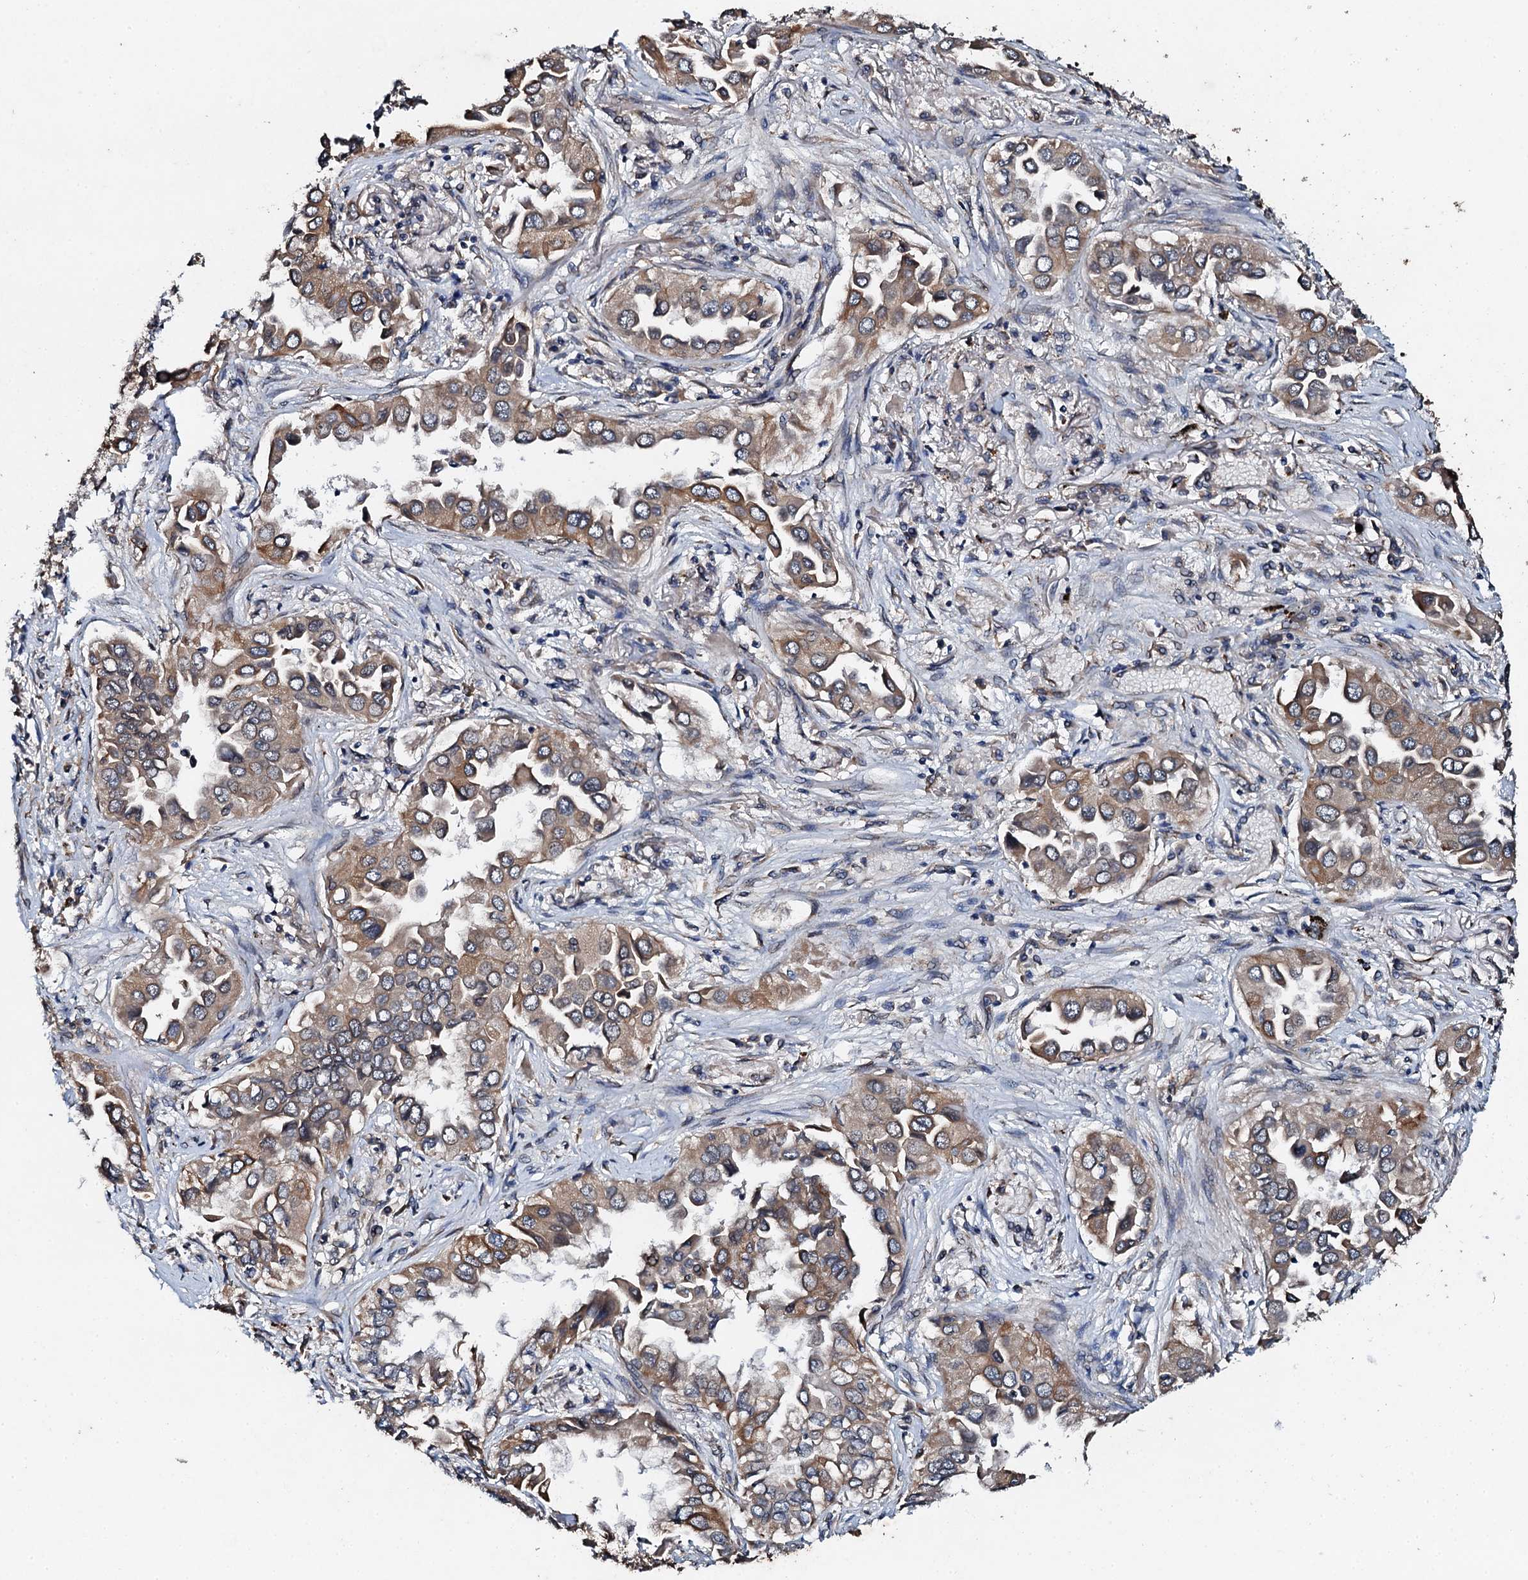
{"staining": {"intensity": "moderate", "quantity": ">75%", "location": "cytoplasmic/membranous"}, "tissue": "lung cancer", "cell_type": "Tumor cells", "image_type": "cancer", "snomed": [{"axis": "morphology", "description": "Adenocarcinoma, NOS"}, {"axis": "topography", "description": "Lung"}], "caption": "Protein staining of lung cancer tissue exhibits moderate cytoplasmic/membranous positivity in approximately >75% of tumor cells.", "gene": "ADAMTS10", "patient": {"sex": "female", "age": 76}}